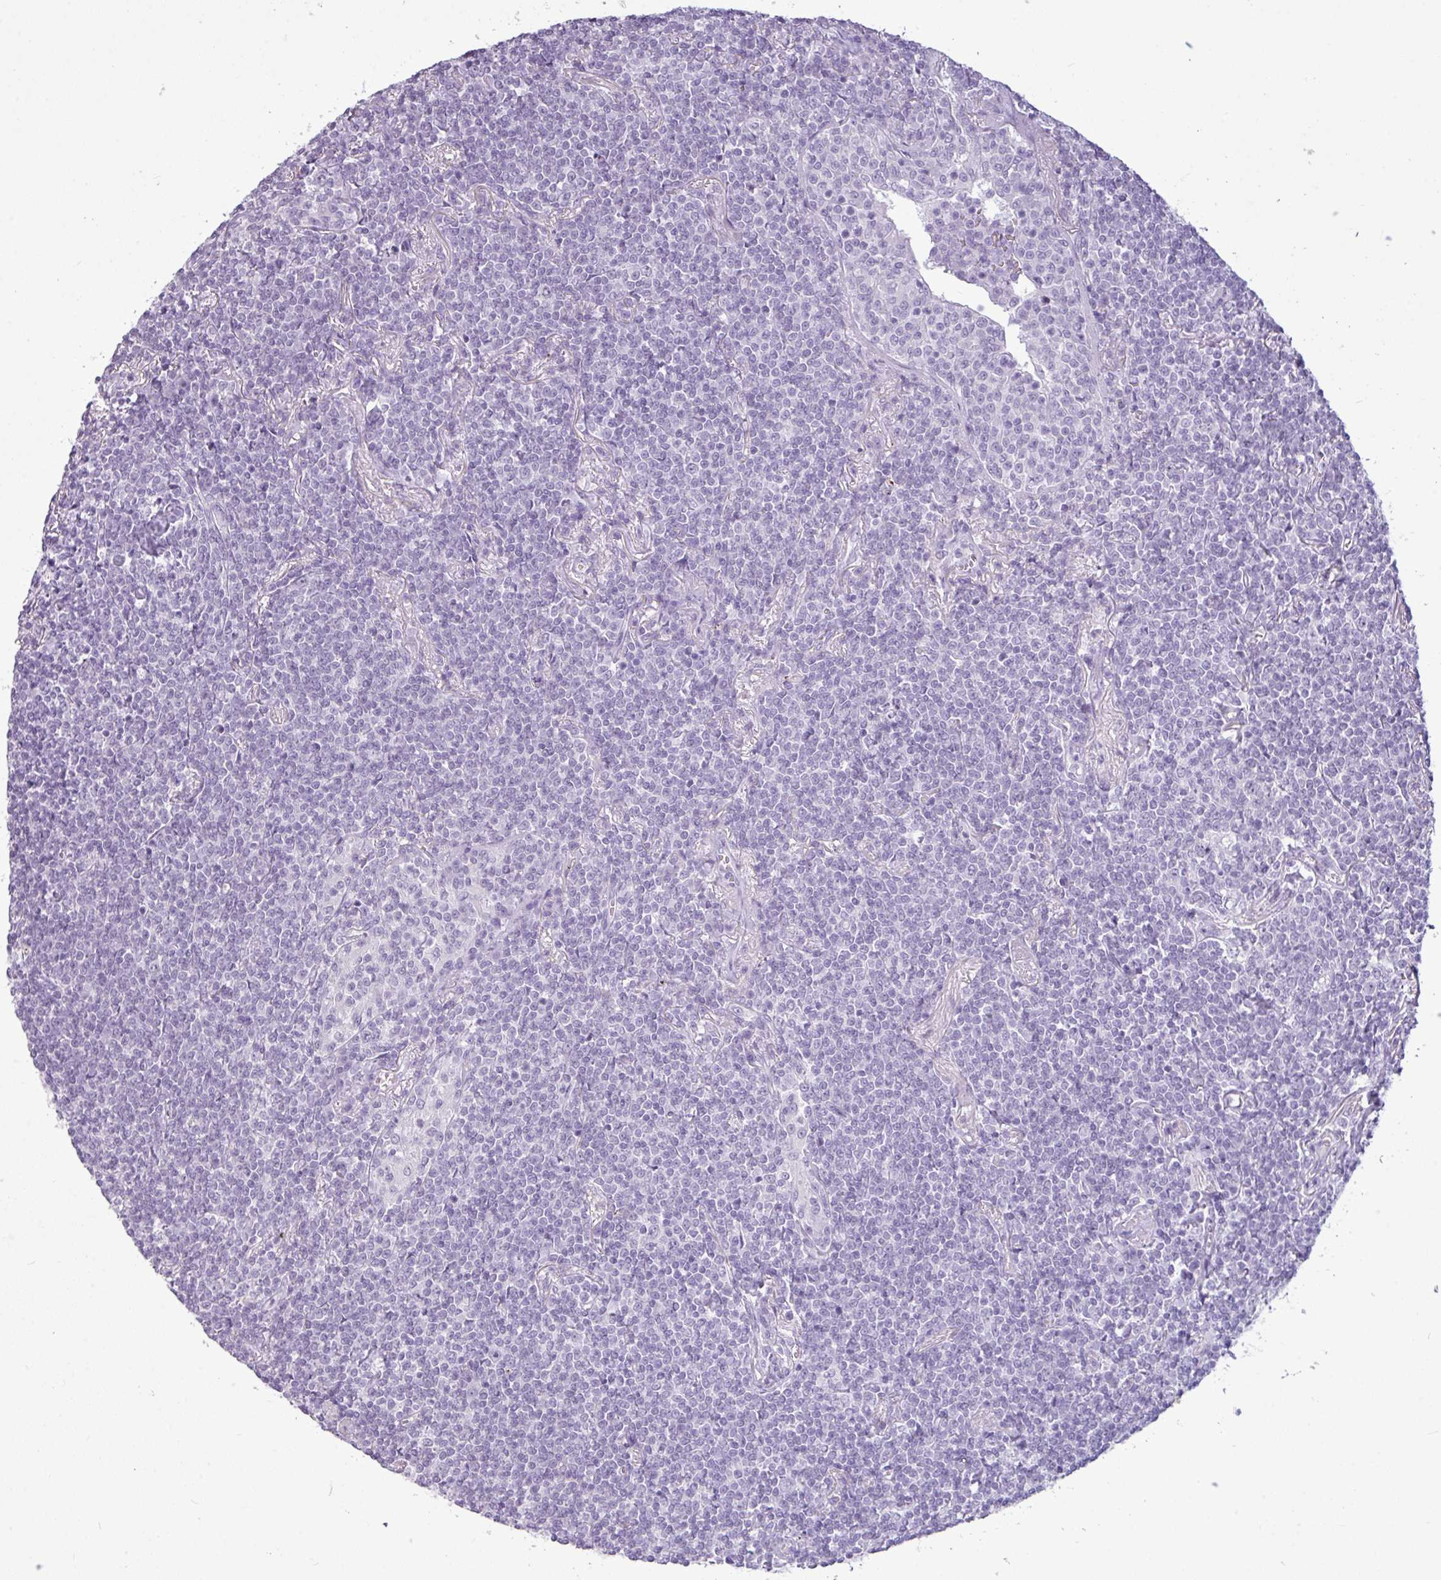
{"staining": {"intensity": "negative", "quantity": "none", "location": "none"}, "tissue": "lymphoma", "cell_type": "Tumor cells", "image_type": "cancer", "snomed": [{"axis": "morphology", "description": "Malignant lymphoma, non-Hodgkin's type, Low grade"}, {"axis": "topography", "description": "Lung"}], "caption": "Immunohistochemistry micrograph of neoplastic tissue: human malignant lymphoma, non-Hodgkin's type (low-grade) stained with DAB (3,3'-diaminobenzidine) displays no significant protein expression in tumor cells.", "gene": "AMY2A", "patient": {"sex": "female", "age": 71}}